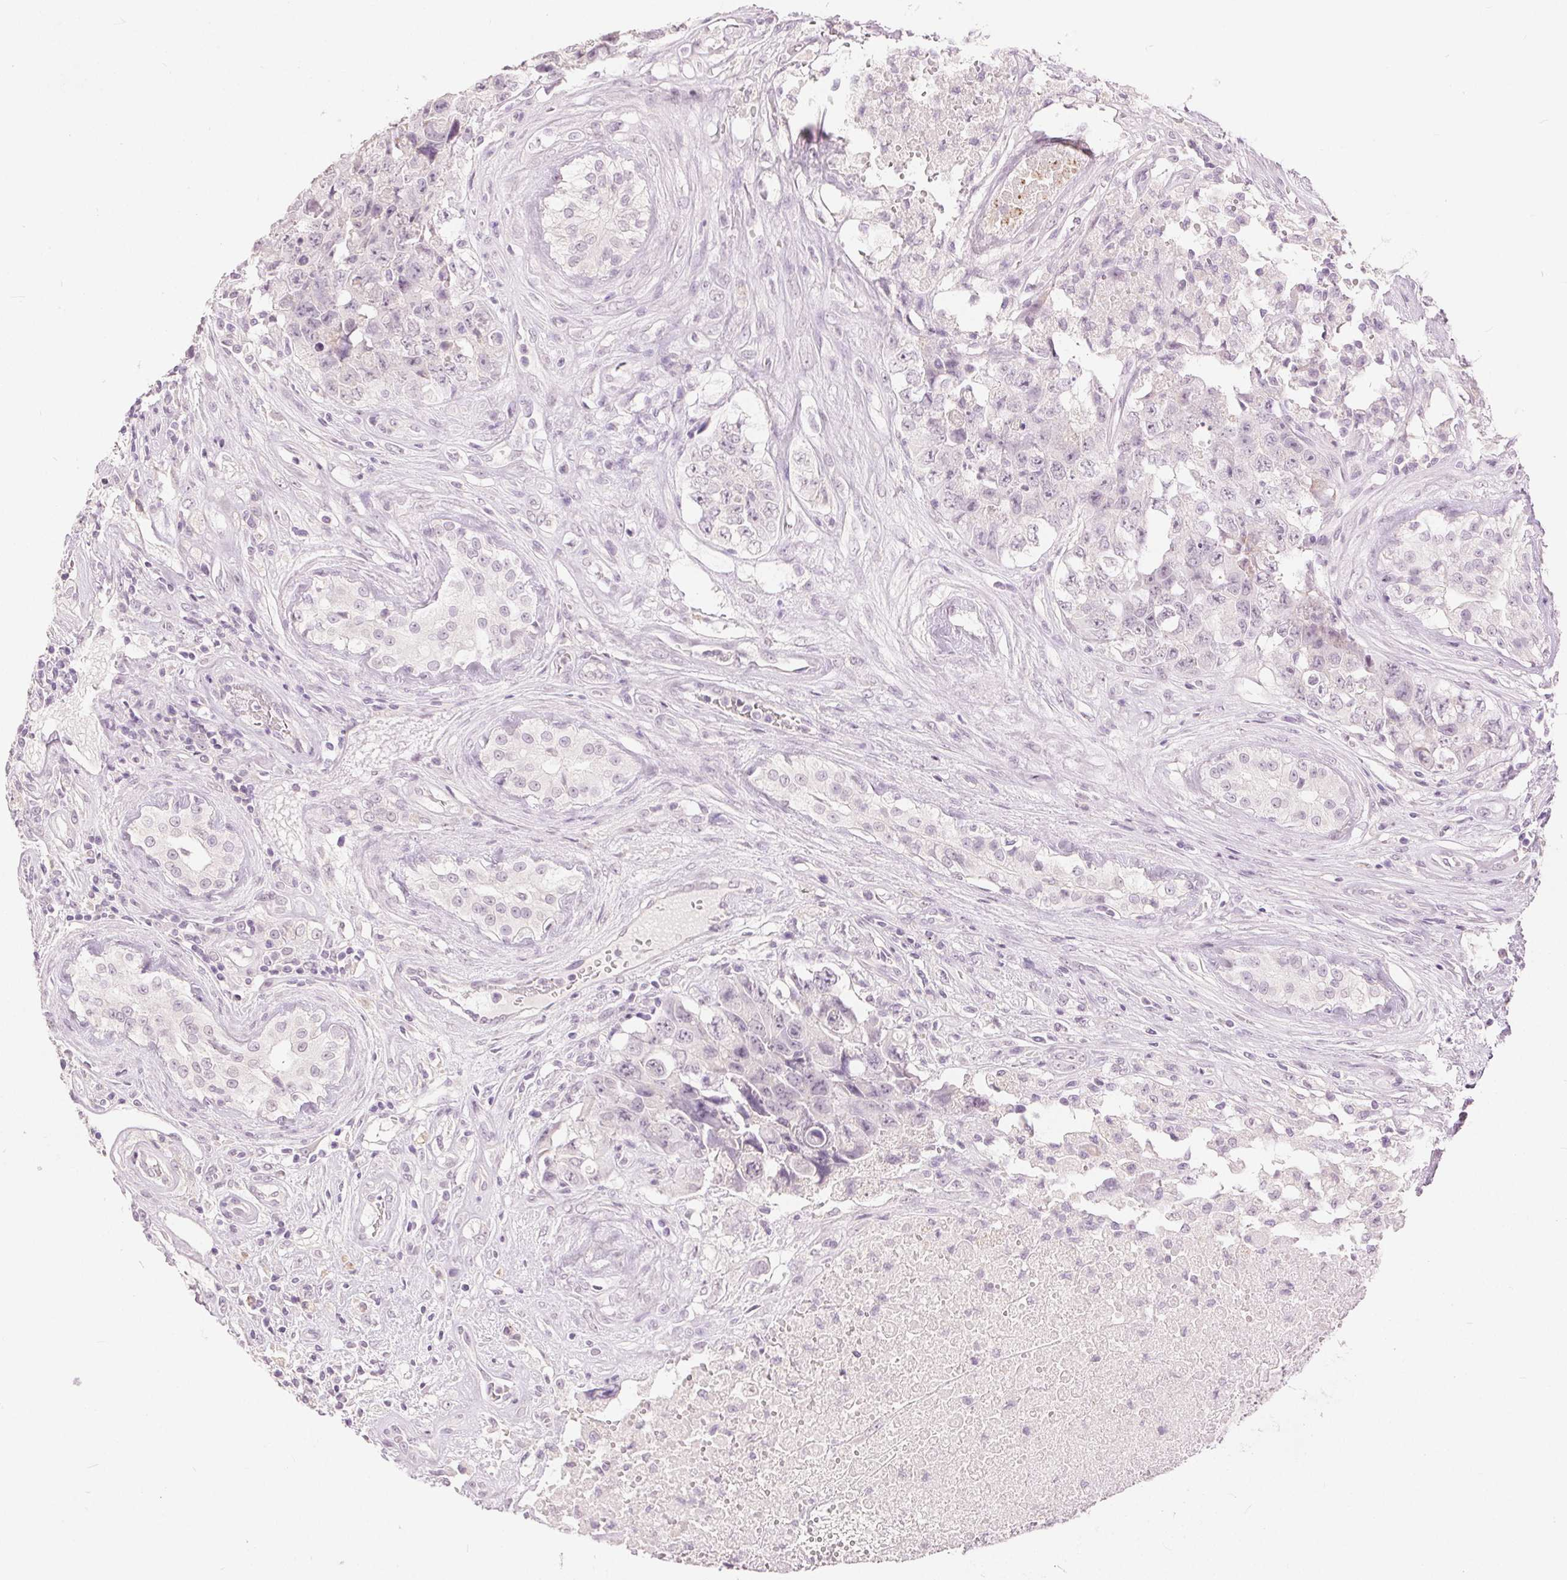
{"staining": {"intensity": "negative", "quantity": "none", "location": "none"}, "tissue": "testis cancer", "cell_type": "Tumor cells", "image_type": "cancer", "snomed": [{"axis": "morphology", "description": "Carcinoma, Embryonal, NOS"}, {"axis": "topography", "description": "Testis"}], "caption": "Tumor cells are negative for brown protein staining in testis cancer (embryonal carcinoma).", "gene": "CA12", "patient": {"sex": "male", "age": 24}}